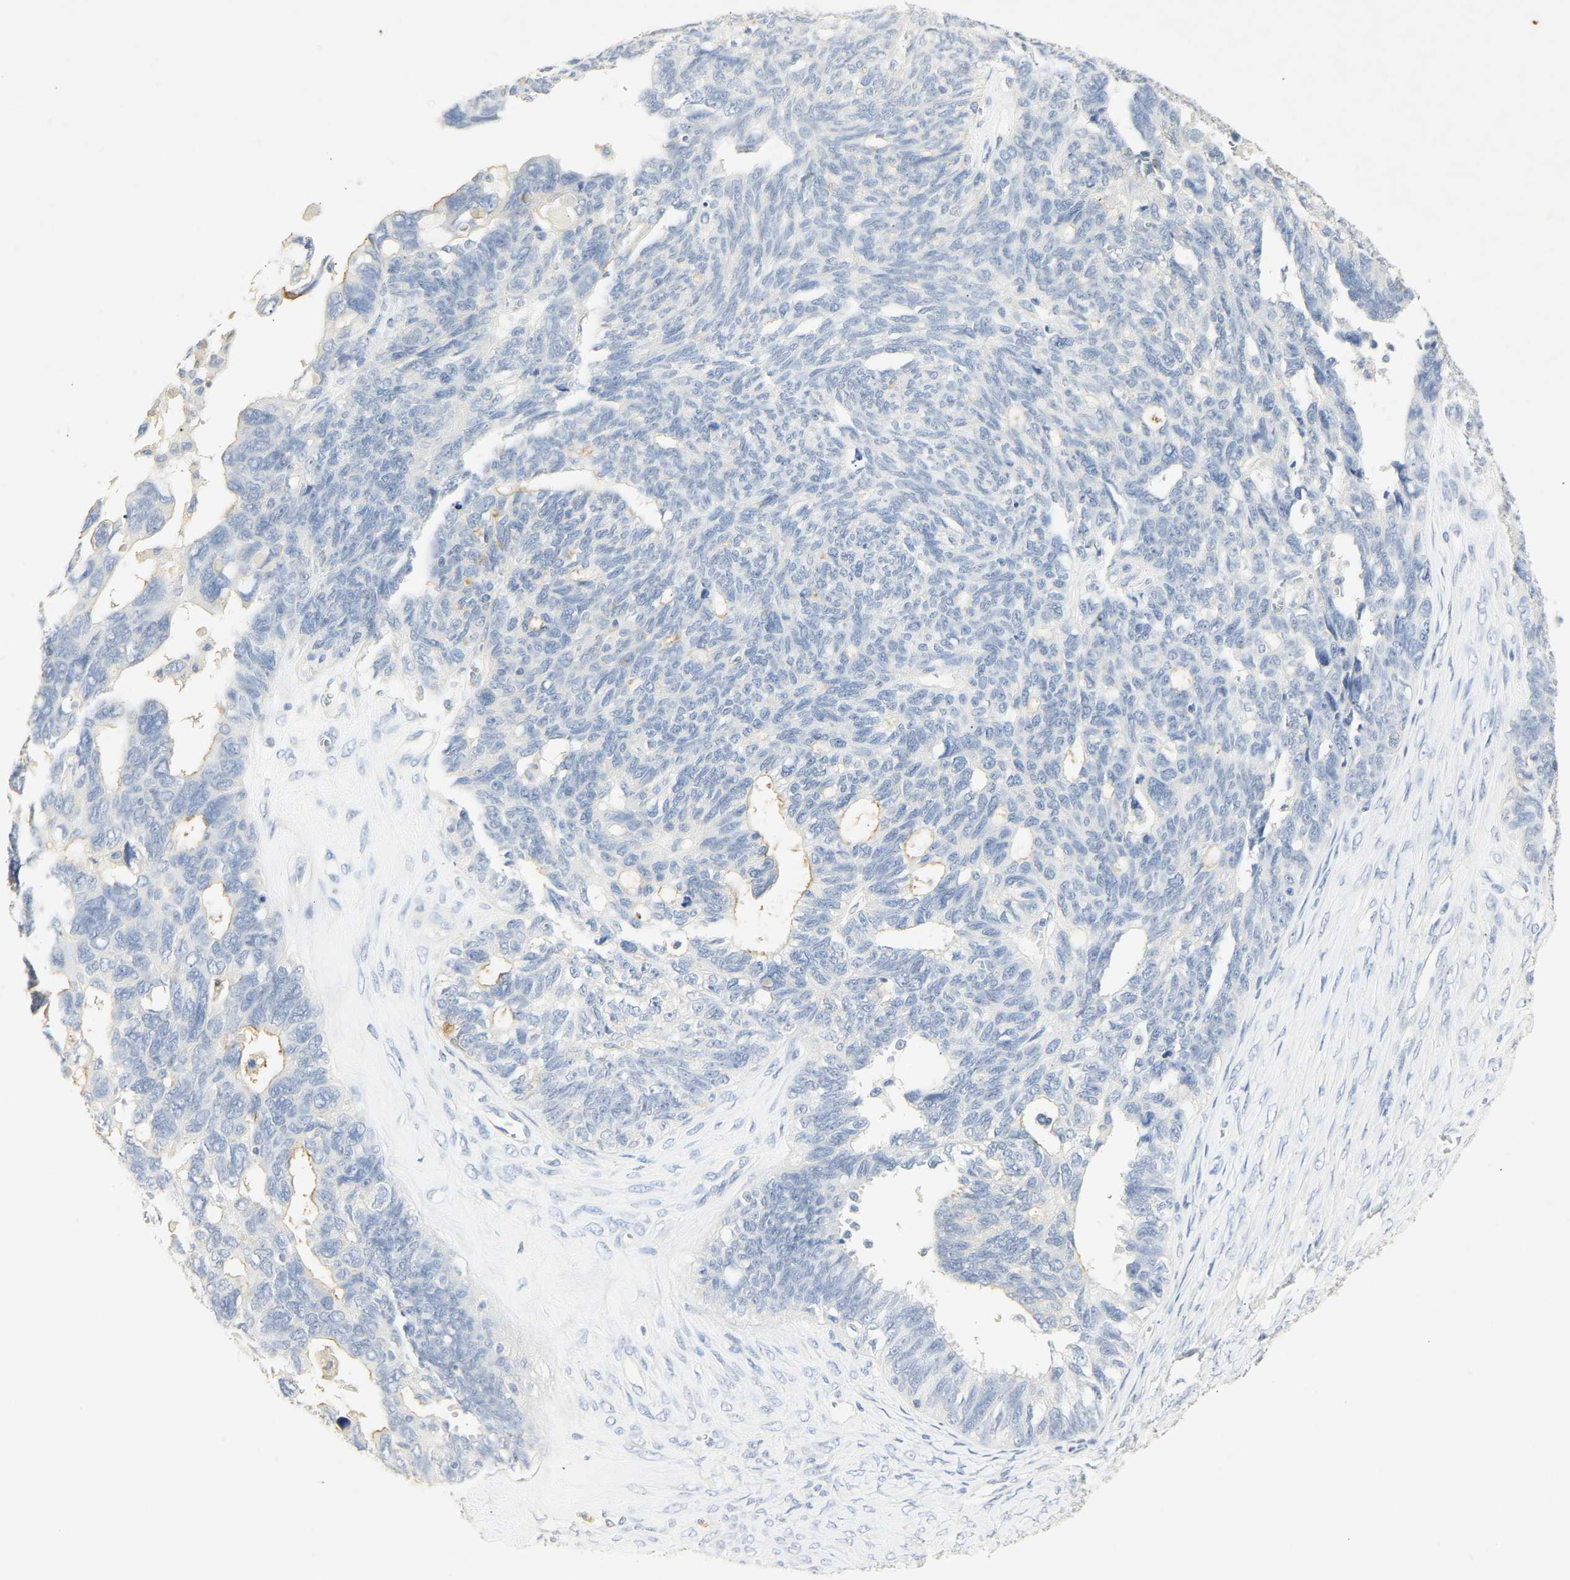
{"staining": {"intensity": "negative", "quantity": "none", "location": "none"}, "tissue": "ovarian cancer", "cell_type": "Tumor cells", "image_type": "cancer", "snomed": [{"axis": "morphology", "description": "Cystadenocarcinoma, serous, NOS"}, {"axis": "topography", "description": "Ovary"}], "caption": "Immunohistochemistry (IHC) image of neoplastic tissue: human ovarian cancer (serous cystadenocarcinoma) stained with DAB demonstrates no significant protein expression in tumor cells. The staining was performed using DAB (3,3'-diaminobenzidine) to visualize the protein expression in brown, while the nuclei were stained in blue with hematoxylin (Magnification: 20x).", "gene": "CEACAM5", "patient": {"sex": "female", "age": 79}}